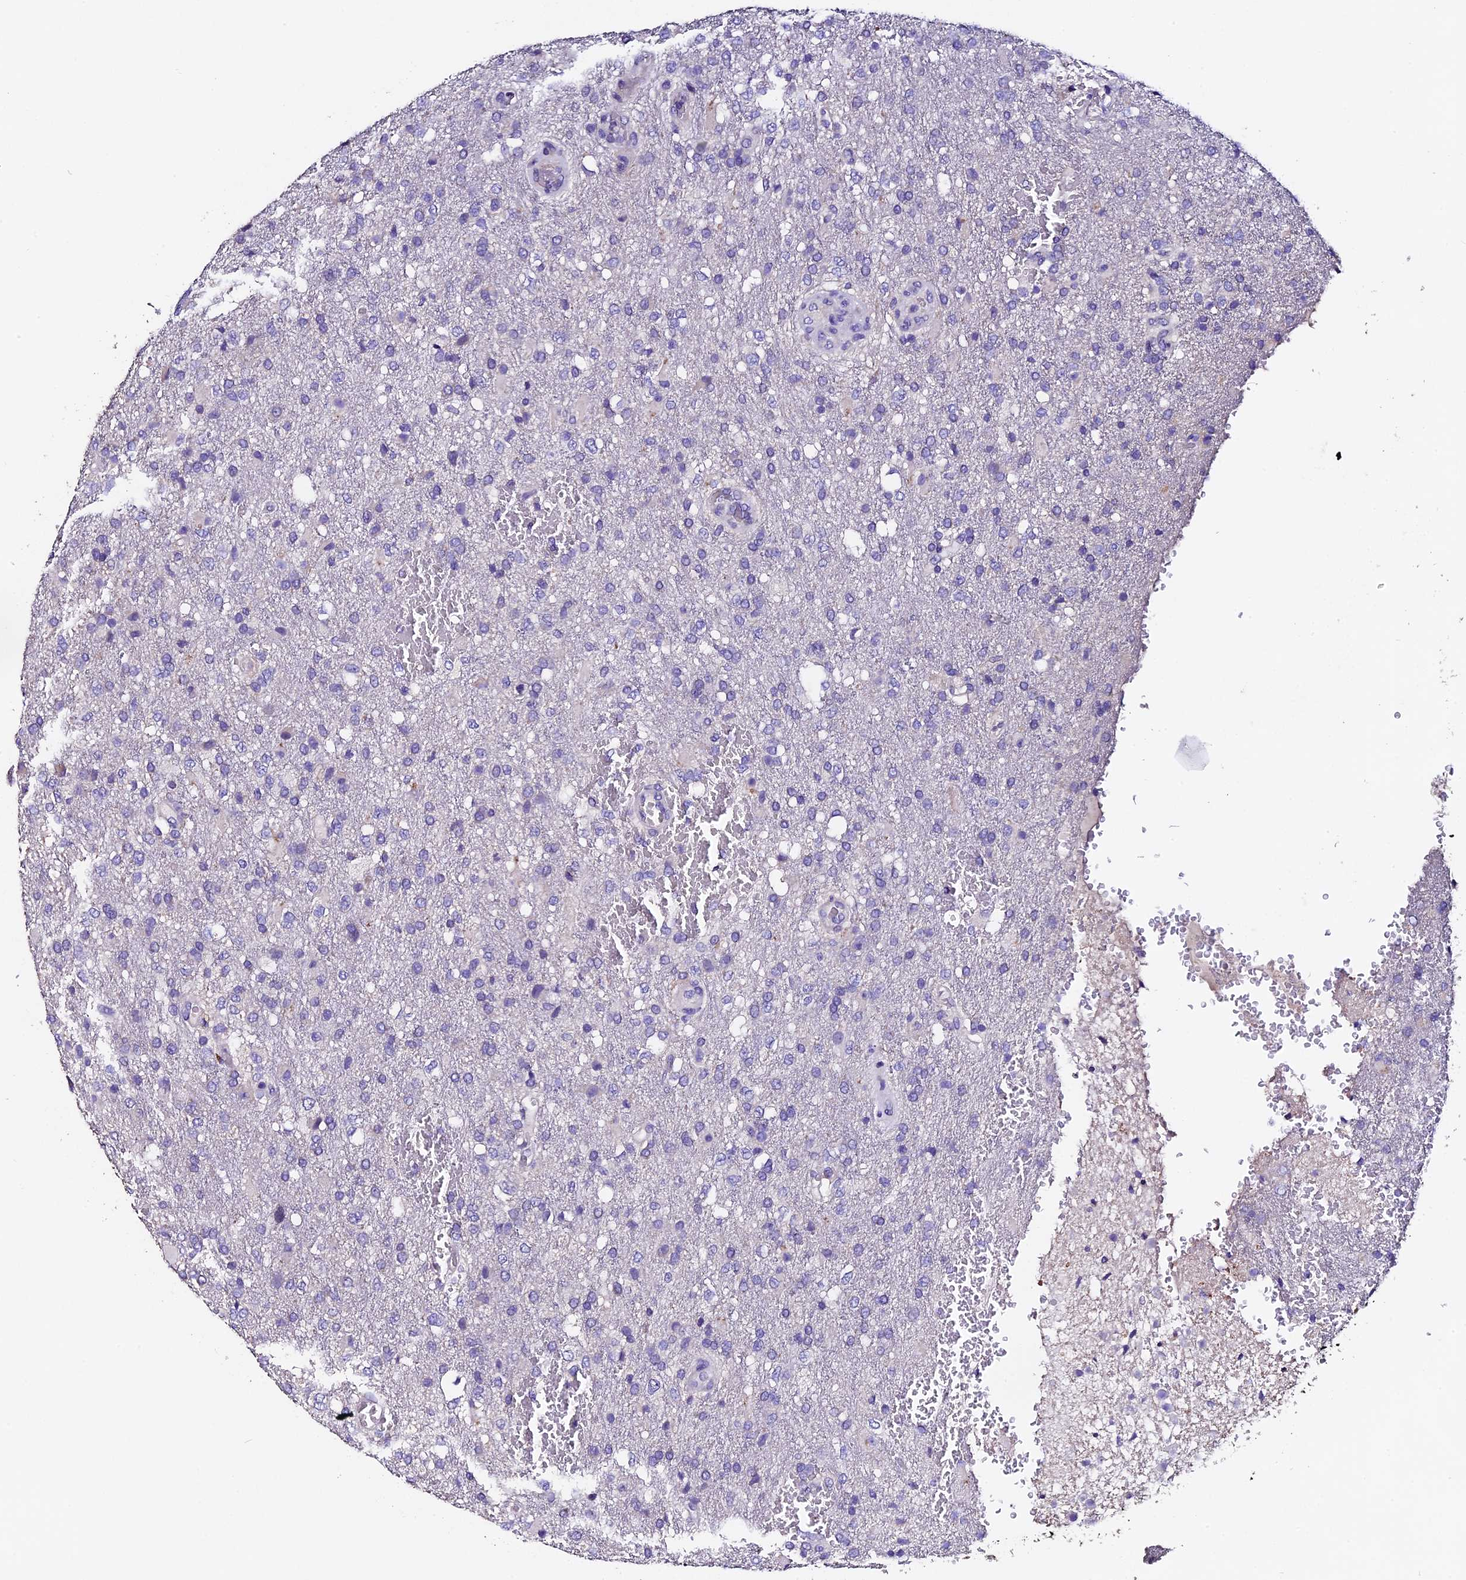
{"staining": {"intensity": "negative", "quantity": "none", "location": "none"}, "tissue": "glioma", "cell_type": "Tumor cells", "image_type": "cancer", "snomed": [{"axis": "morphology", "description": "Glioma, malignant, High grade"}, {"axis": "topography", "description": "Brain"}], "caption": "Histopathology image shows no significant protein staining in tumor cells of malignant glioma (high-grade).", "gene": "FBXW9", "patient": {"sex": "female", "age": 74}}